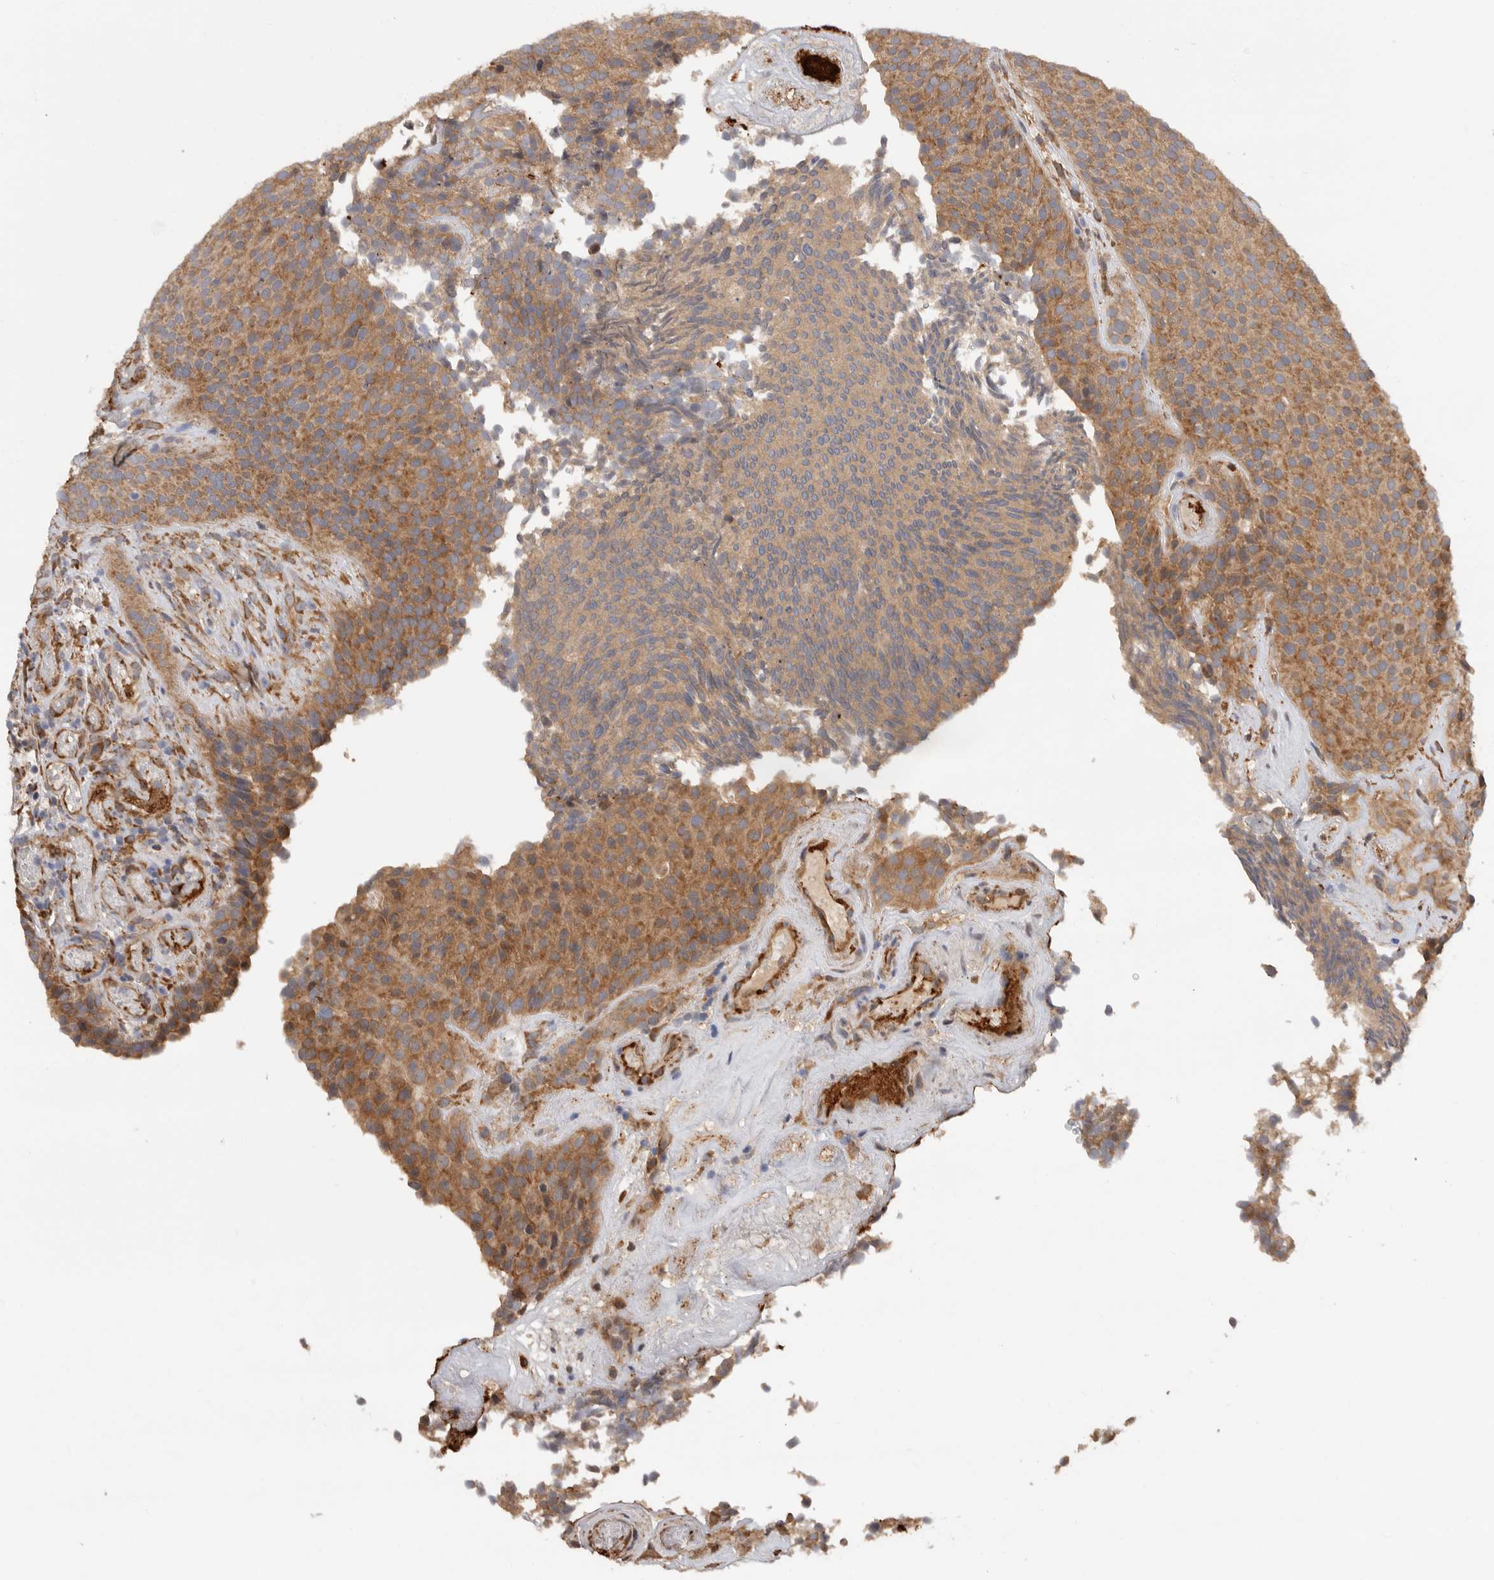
{"staining": {"intensity": "moderate", "quantity": ">75%", "location": "cytoplasmic/membranous"}, "tissue": "urothelial cancer", "cell_type": "Tumor cells", "image_type": "cancer", "snomed": [{"axis": "morphology", "description": "Urothelial carcinoma, Low grade"}, {"axis": "topography", "description": "Urinary bladder"}], "caption": "An immunohistochemistry (IHC) image of neoplastic tissue is shown. Protein staining in brown labels moderate cytoplasmic/membranous positivity in low-grade urothelial carcinoma within tumor cells. The staining was performed using DAB (3,3'-diaminobenzidine) to visualize the protein expression in brown, while the nuclei were stained in blue with hematoxylin (Magnification: 20x).", "gene": "CDC42BPB", "patient": {"sex": "male", "age": 86}}